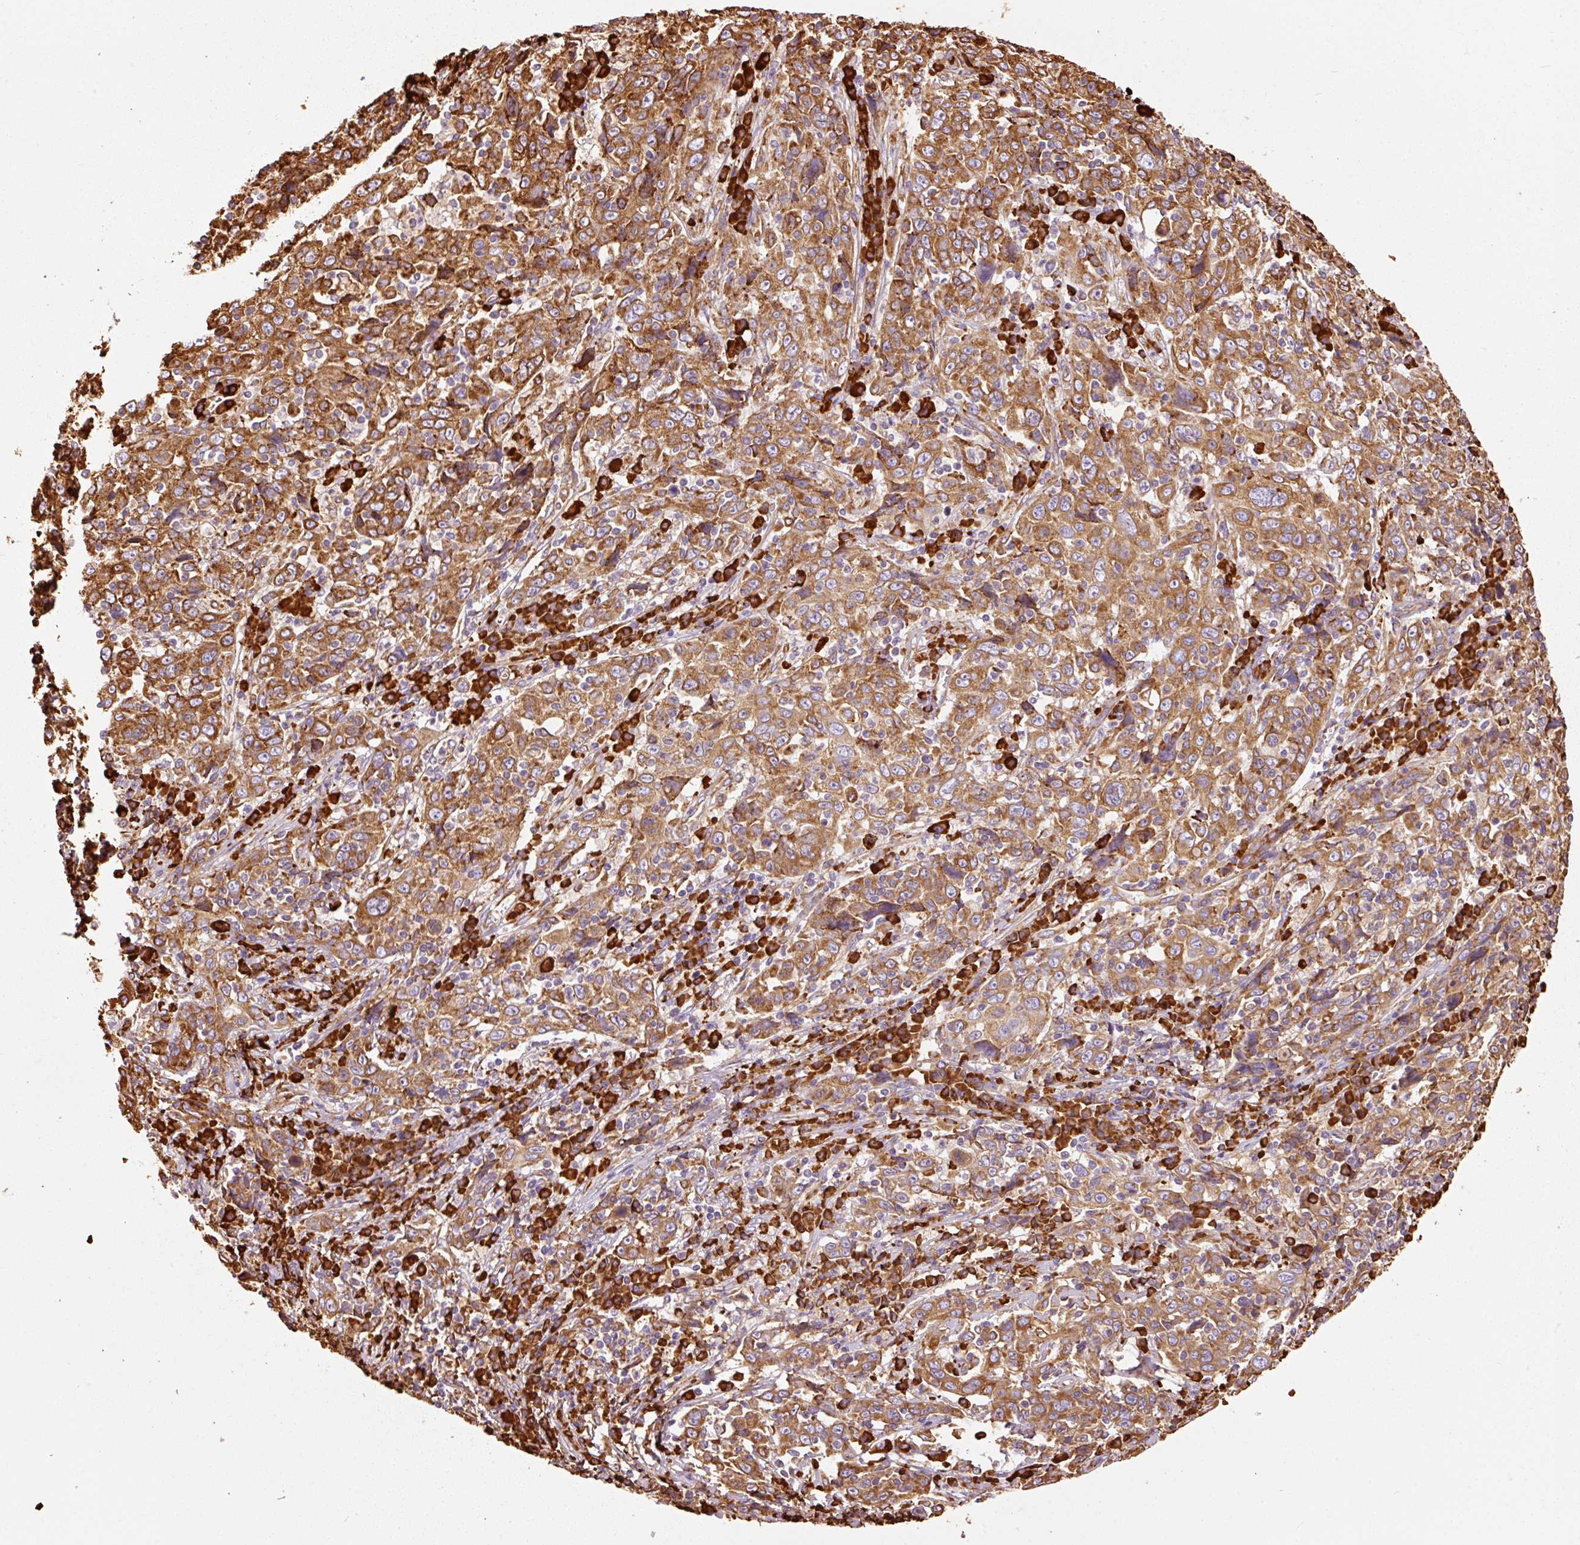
{"staining": {"intensity": "strong", "quantity": ">75%", "location": "cytoplasmic/membranous"}, "tissue": "cervical cancer", "cell_type": "Tumor cells", "image_type": "cancer", "snomed": [{"axis": "morphology", "description": "Squamous cell carcinoma, NOS"}, {"axis": "topography", "description": "Cervix"}], "caption": "Immunohistochemical staining of human cervical cancer (squamous cell carcinoma) demonstrates high levels of strong cytoplasmic/membranous staining in approximately >75% of tumor cells. The staining was performed using DAB to visualize the protein expression in brown, while the nuclei were stained in blue with hematoxylin (Magnification: 20x).", "gene": "KLC1", "patient": {"sex": "female", "age": 46}}